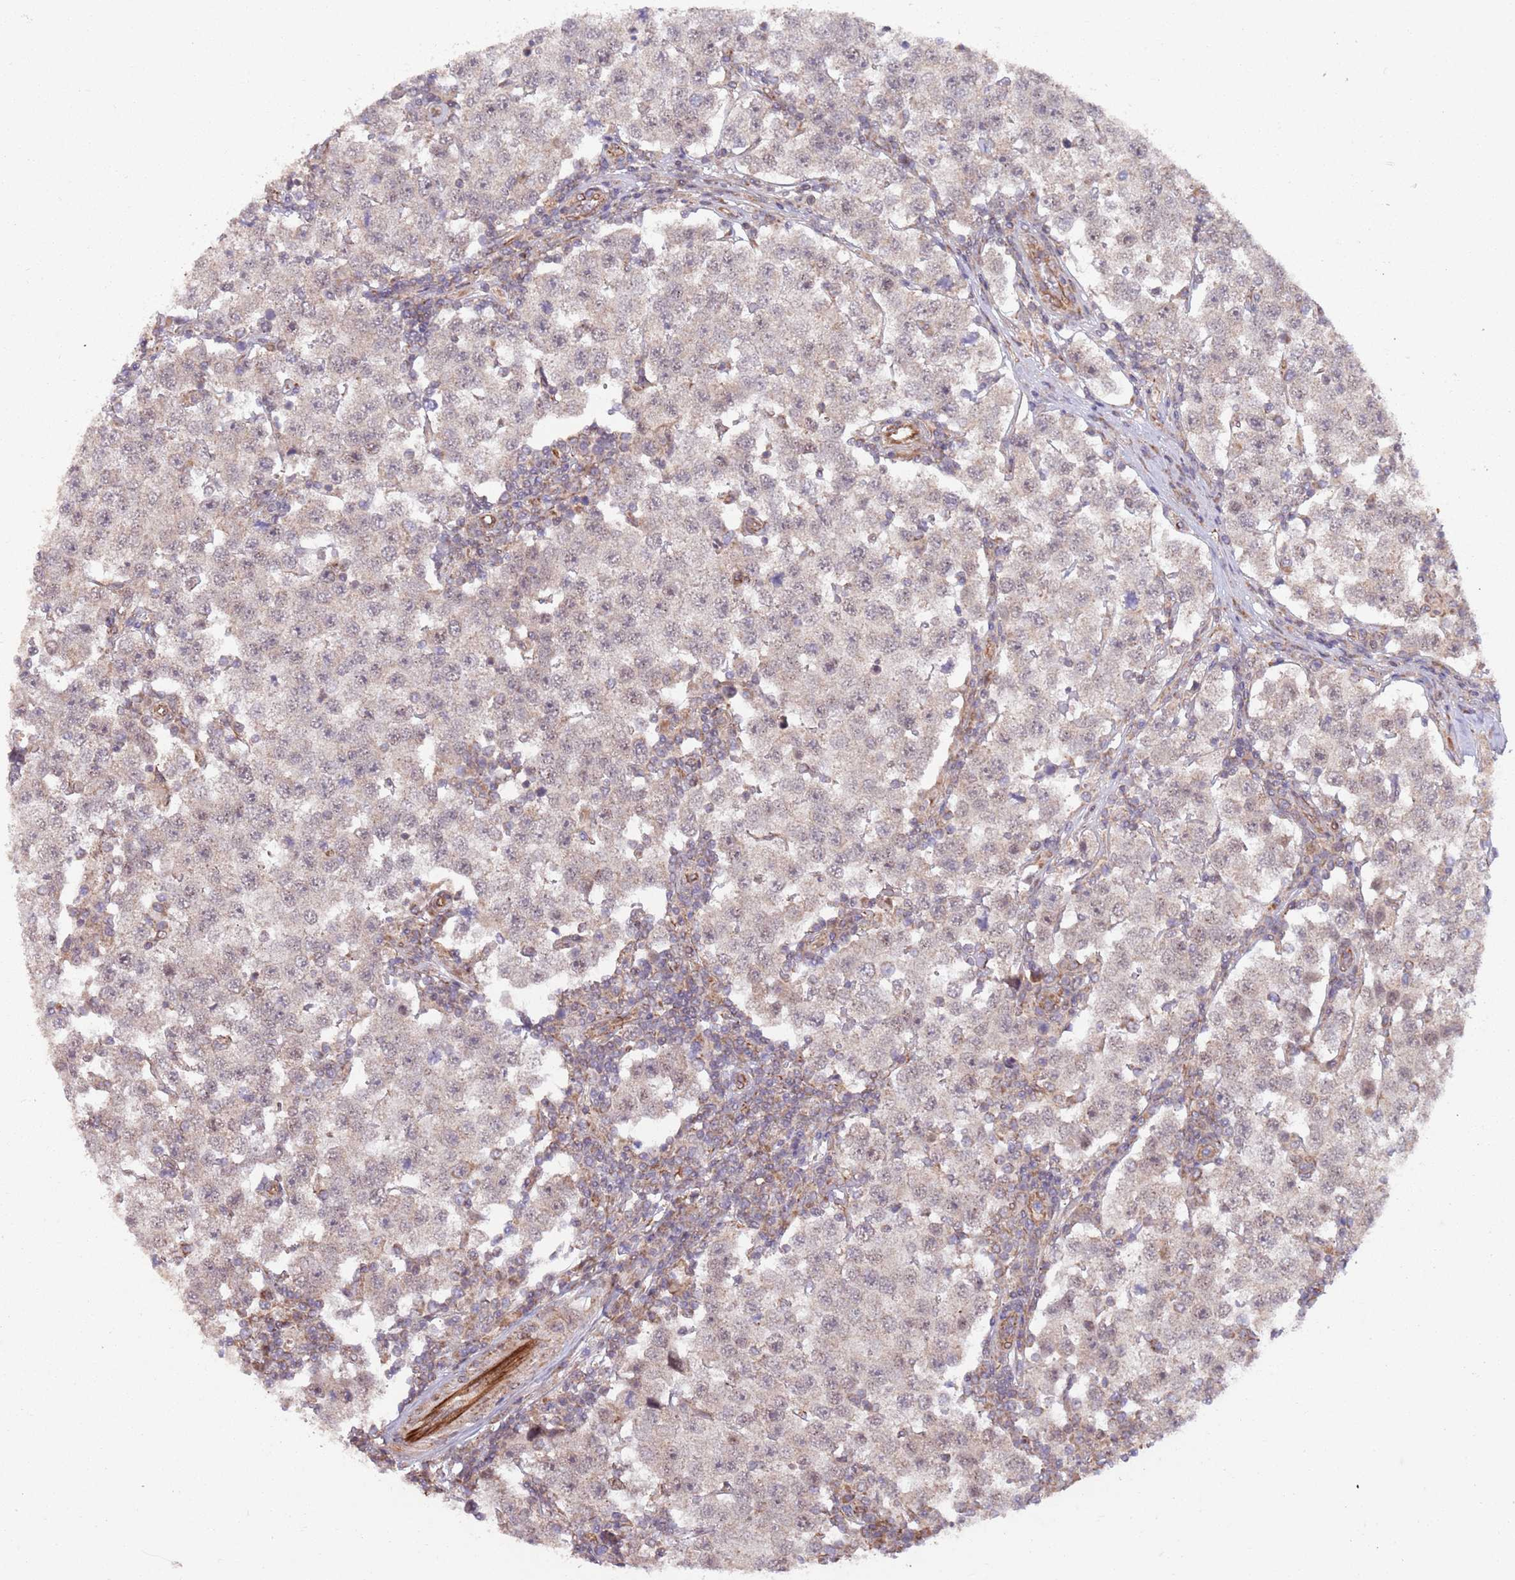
{"staining": {"intensity": "negative", "quantity": "none", "location": "none"}, "tissue": "testis cancer", "cell_type": "Tumor cells", "image_type": "cancer", "snomed": [{"axis": "morphology", "description": "Seminoma, NOS"}, {"axis": "topography", "description": "Testis"}], "caption": "Protein analysis of testis cancer (seminoma) shows no significant expression in tumor cells.", "gene": "CHD9", "patient": {"sex": "male", "age": 34}}